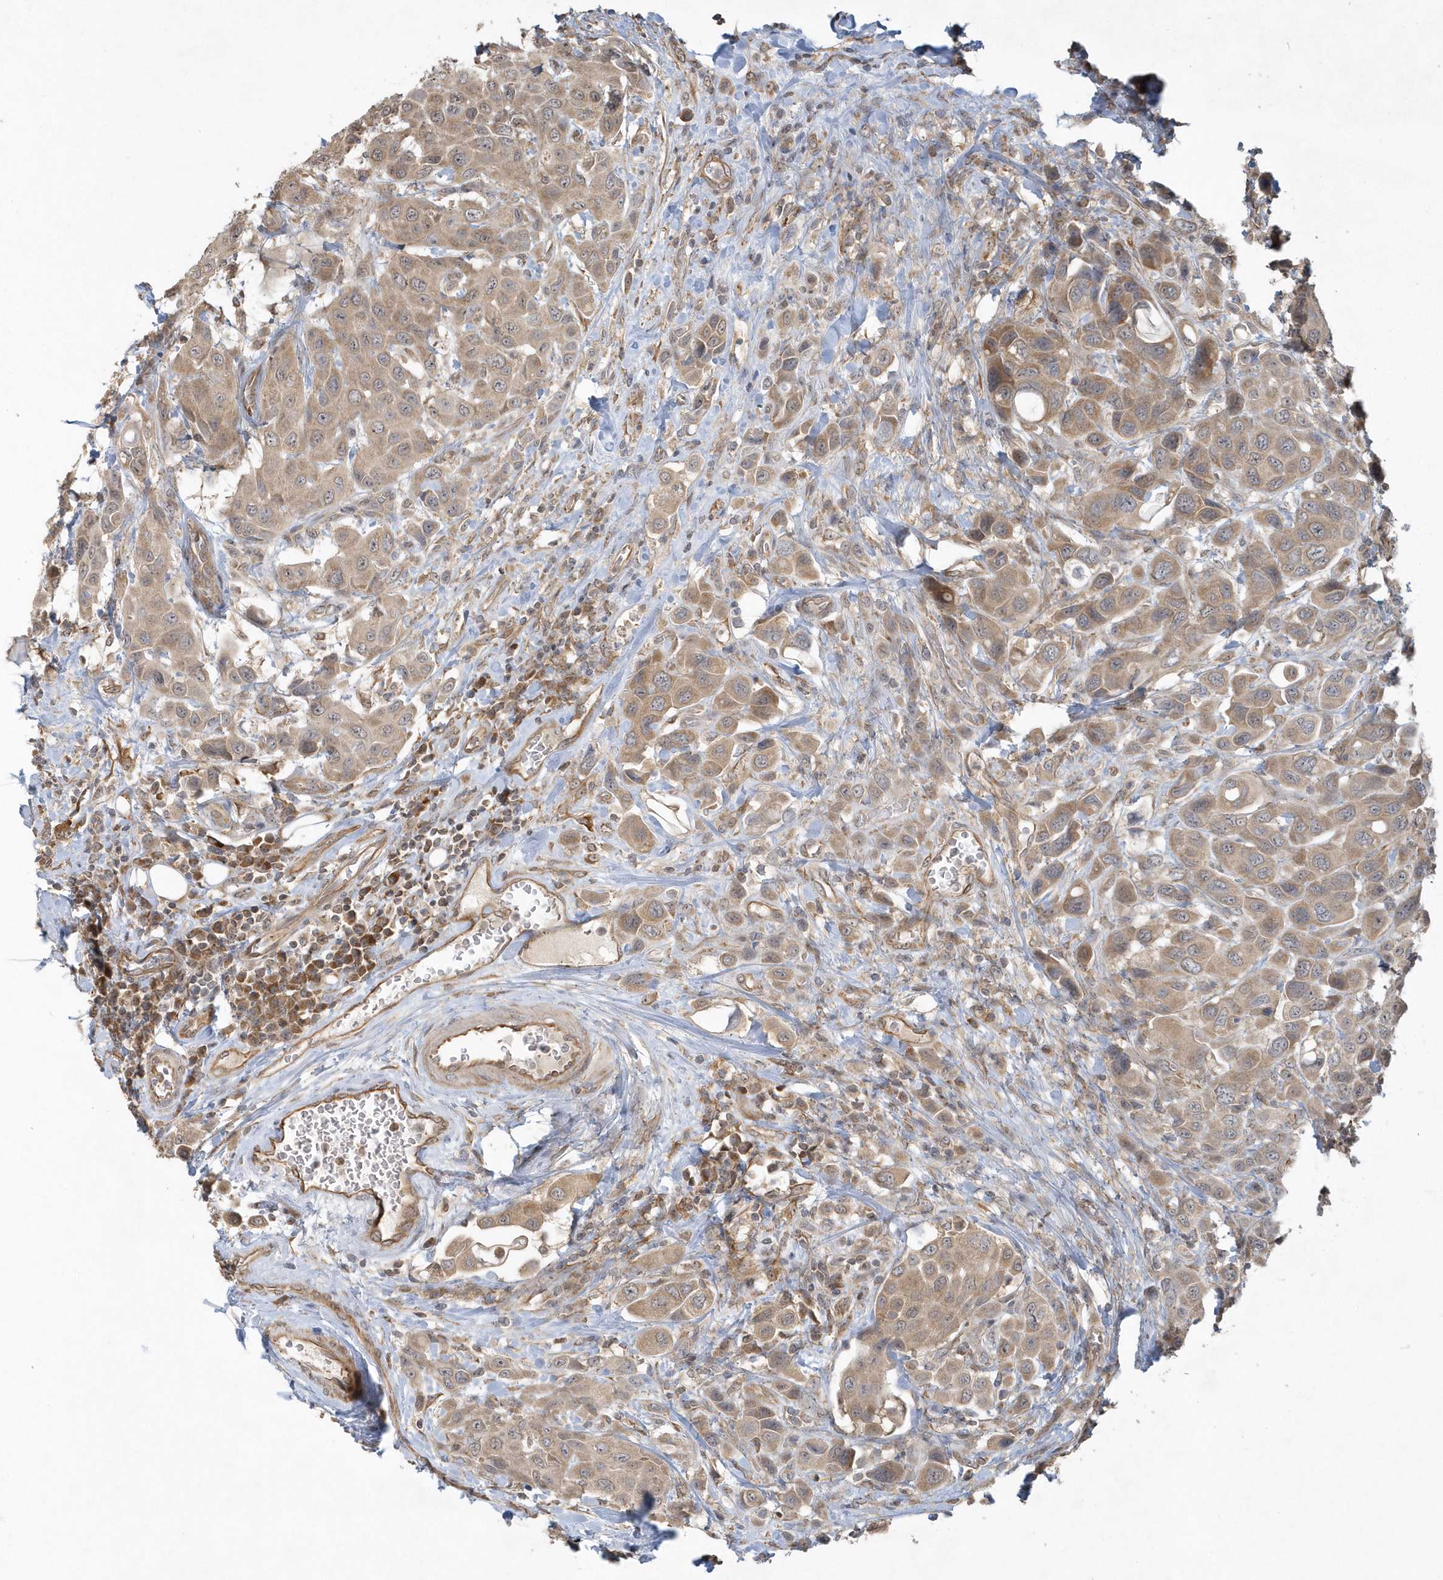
{"staining": {"intensity": "weak", "quantity": ">75%", "location": "cytoplasmic/membranous"}, "tissue": "urothelial cancer", "cell_type": "Tumor cells", "image_type": "cancer", "snomed": [{"axis": "morphology", "description": "Urothelial carcinoma, High grade"}, {"axis": "topography", "description": "Urinary bladder"}], "caption": "About >75% of tumor cells in human urothelial carcinoma (high-grade) demonstrate weak cytoplasmic/membranous protein staining as visualized by brown immunohistochemical staining.", "gene": "THG1L", "patient": {"sex": "male", "age": 50}}